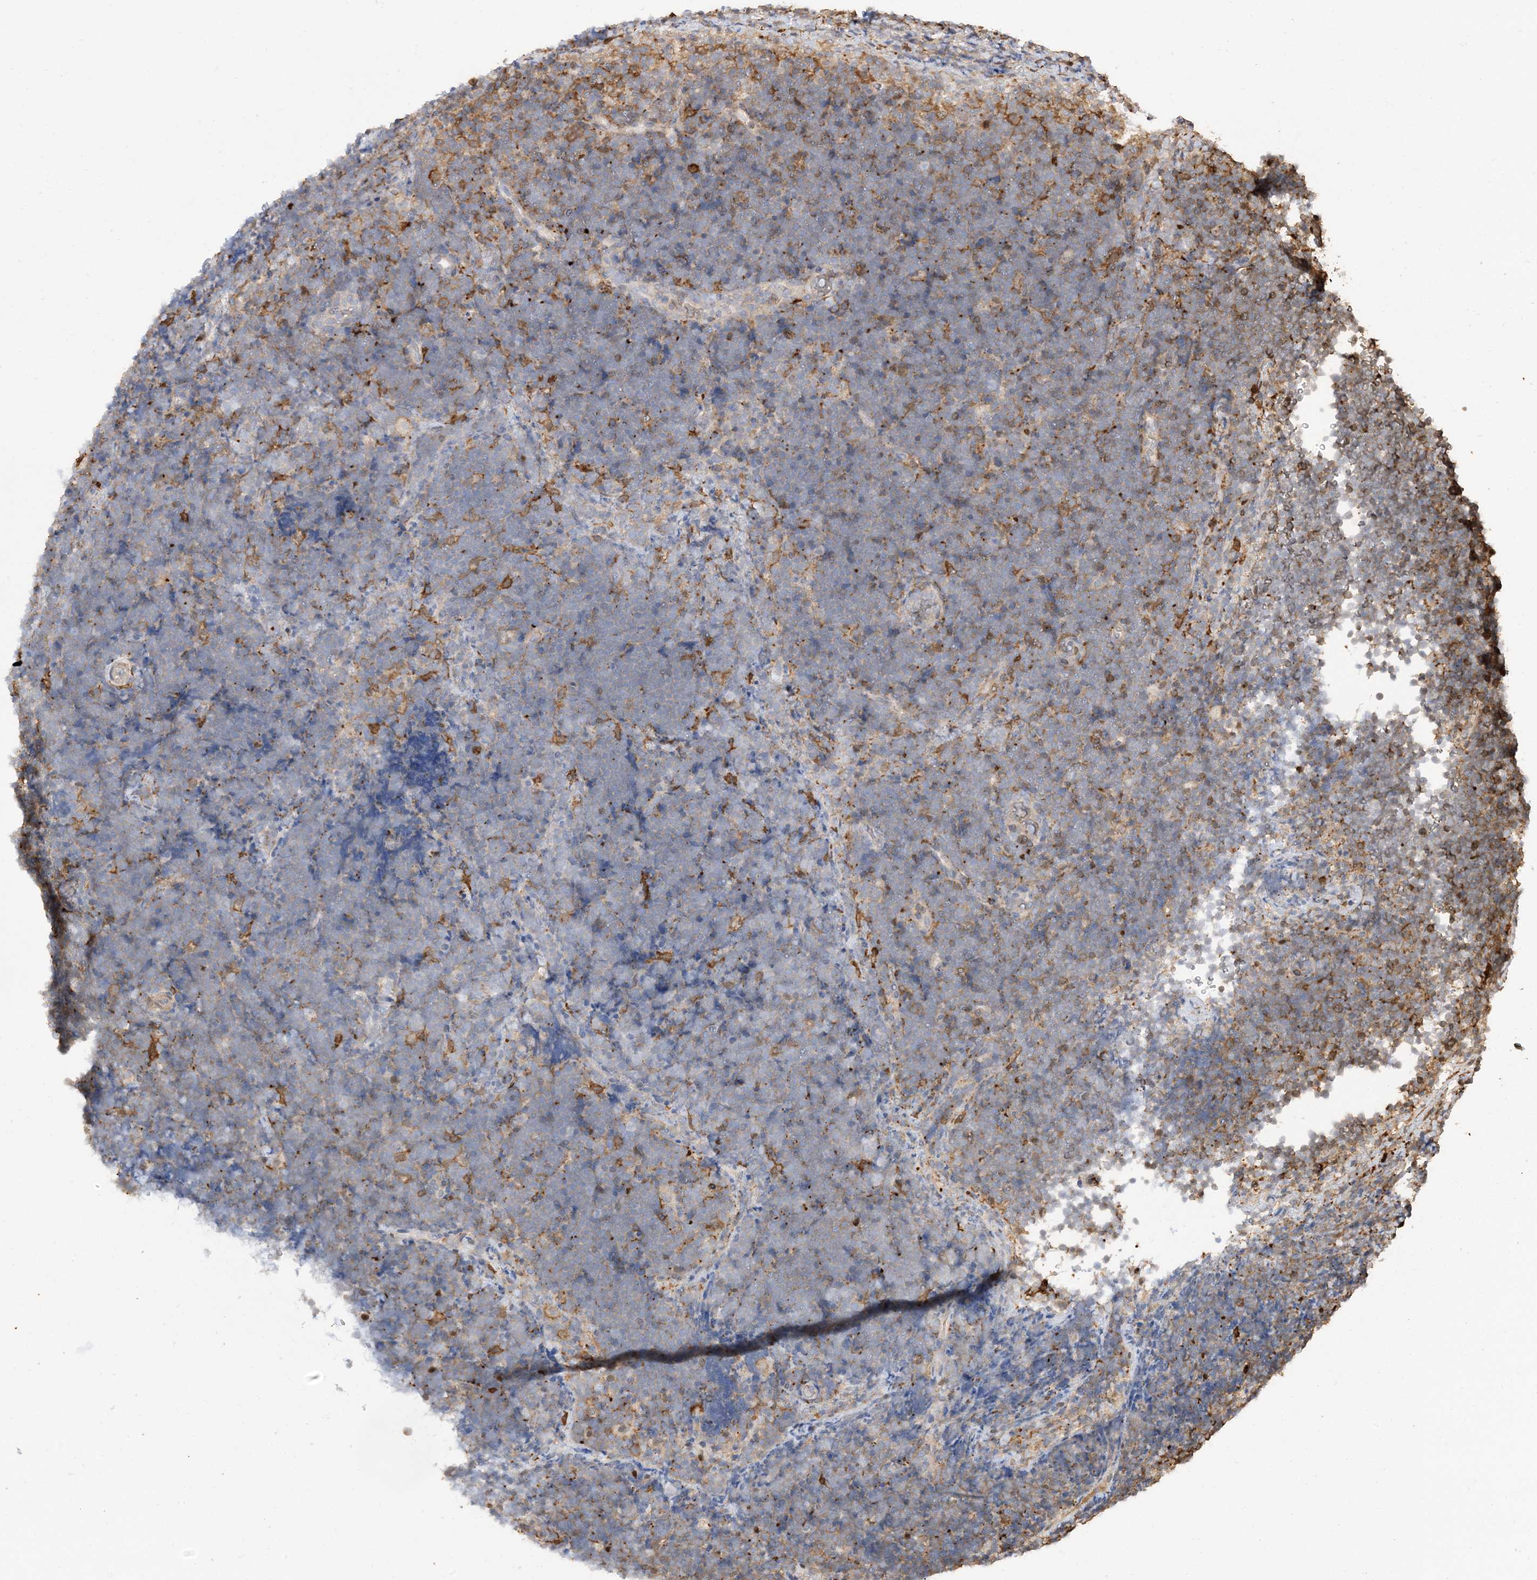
{"staining": {"intensity": "moderate", "quantity": "<25%", "location": "cytoplasmic/membranous"}, "tissue": "lymphoma", "cell_type": "Tumor cells", "image_type": "cancer", "snomed": [{"axis": "morphology", "description": "Malignant lymphoma, non-Hodgkin's type, High grade"}, {"axis": "topography", "description": "Lymph node"}], "caption": "Immunohistochemical staining of lymphoma demonstrates low levels of moderate cytoplasmic/membranous protein positivity in approximately <25% of tumor cells.", "gene": "PHACTR2", "patient": {"sex": "male", "age": 13}}